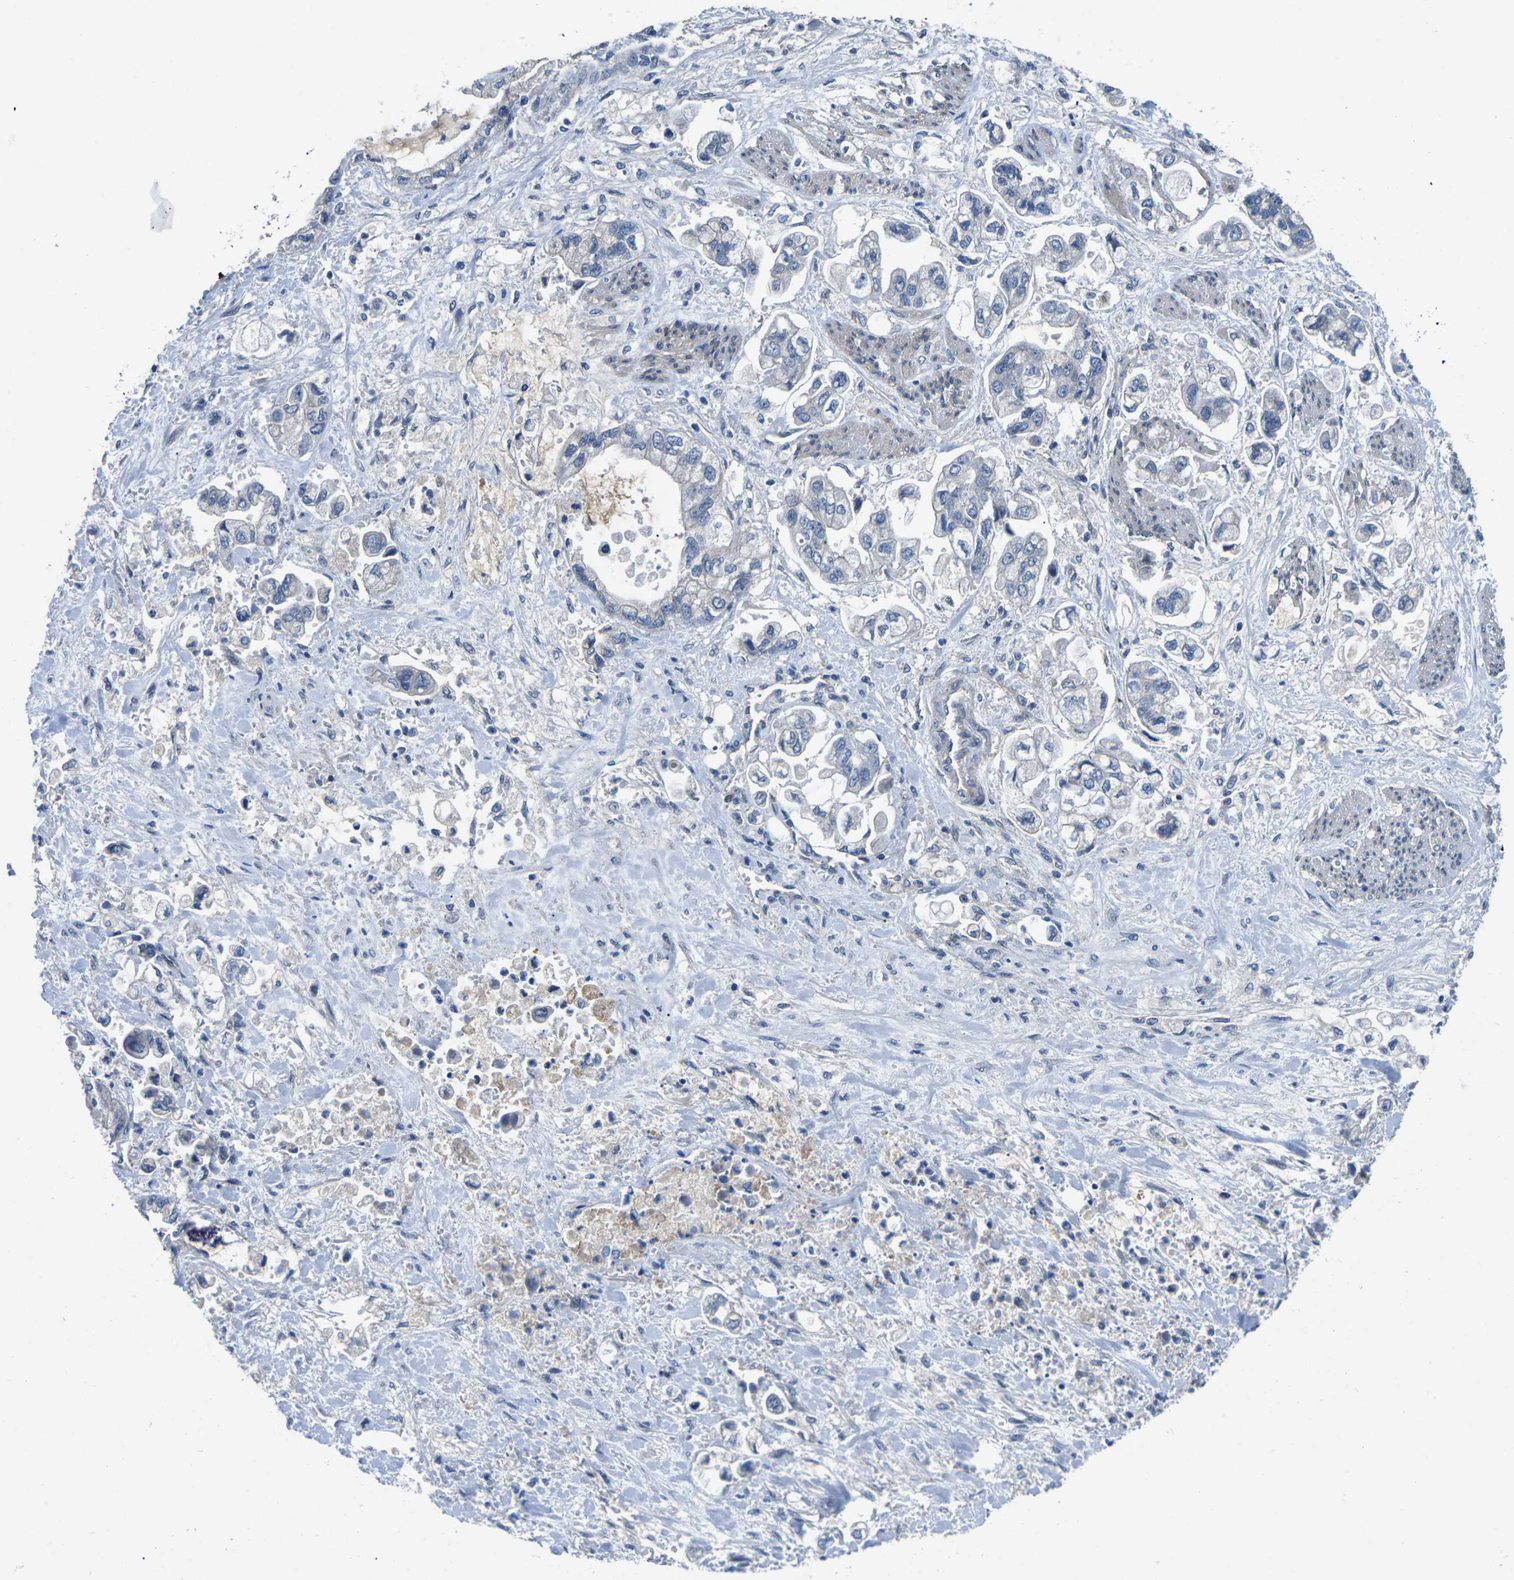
{"staining": {"intensity": "negative", "quantity": "none", "location": "none"}, "tissue": "stomach cancer", "cell_type": "Tumor cells", "image_type": "cancer", "snomed": [{"axis": "morphology", "description": "Normal tissue, NOS"}, {"axis": "morphology", "description": "Adenocarcinoma, NOS"}, {"axis": "topography", "description": "Stomach"}], "caption": "Immunohistochemistry (IHC) of human stomach cancer reveals no expression in tumor cells.", "gene": "CTNND1", "patient": {"sex": "male", "age": 62}}